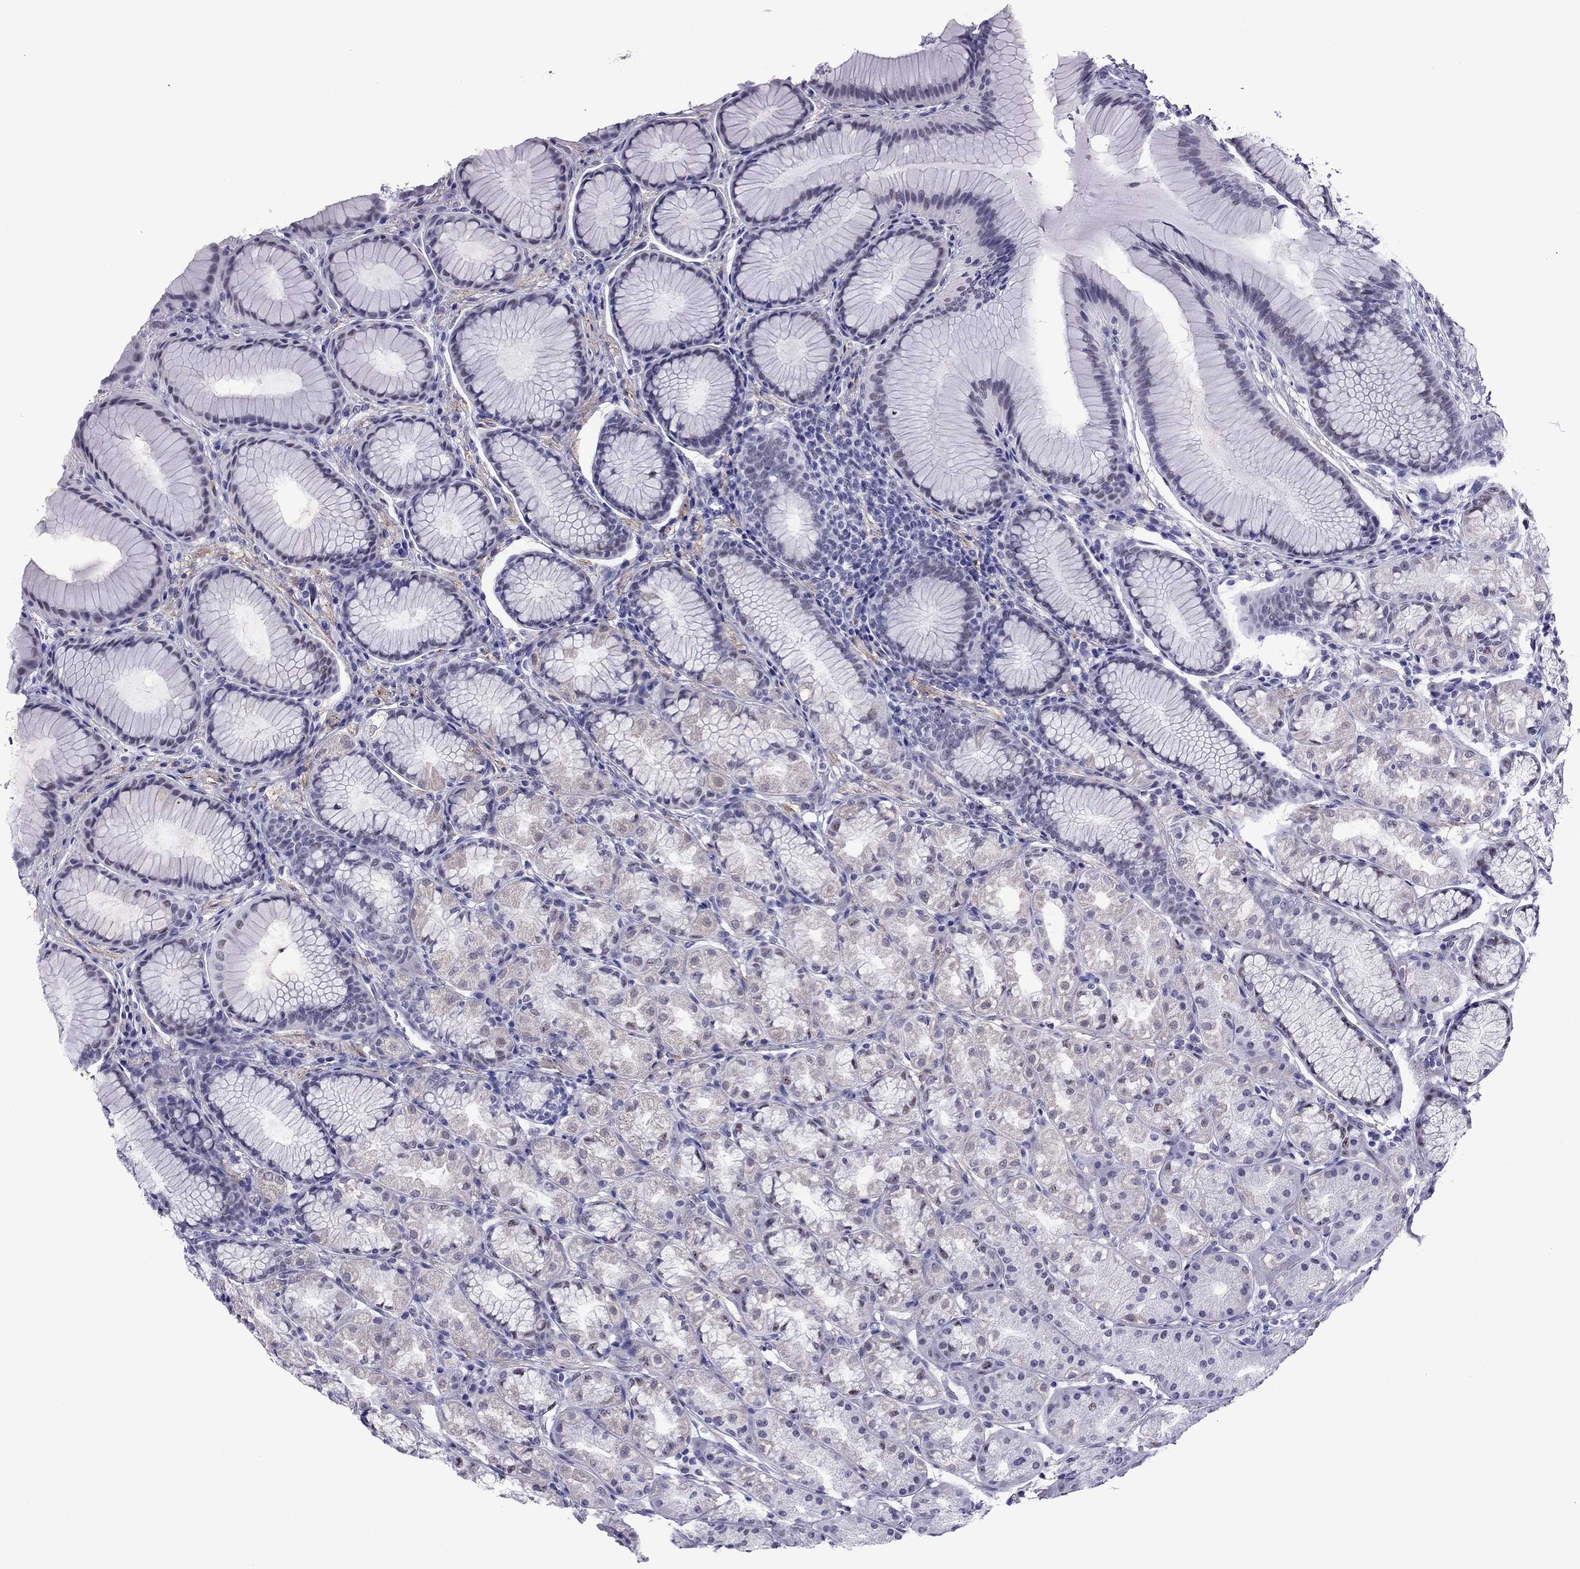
{"staining": {"intensity": "weak", "quantity": "<25%", "location": "cytoplasmic/membranous"}, "tissue": "stomach", "cell_type": "Glandular cells", "image_type": "normal", "snomed": [{"axis": "morphology", "description": "Normal tissue, NOS"}, {"axis": "morphology", "description": "Adenocarcinoma, NOS"}, {"axis": "topography", "description": "Stomach"}], "caption": "IHC micrograph of unremarkable human stomach stained for a protein (brown), which shows no expression in glandular cells.", "gene": "ZNF646", "patient": {"sex": "female", "age": 79}}